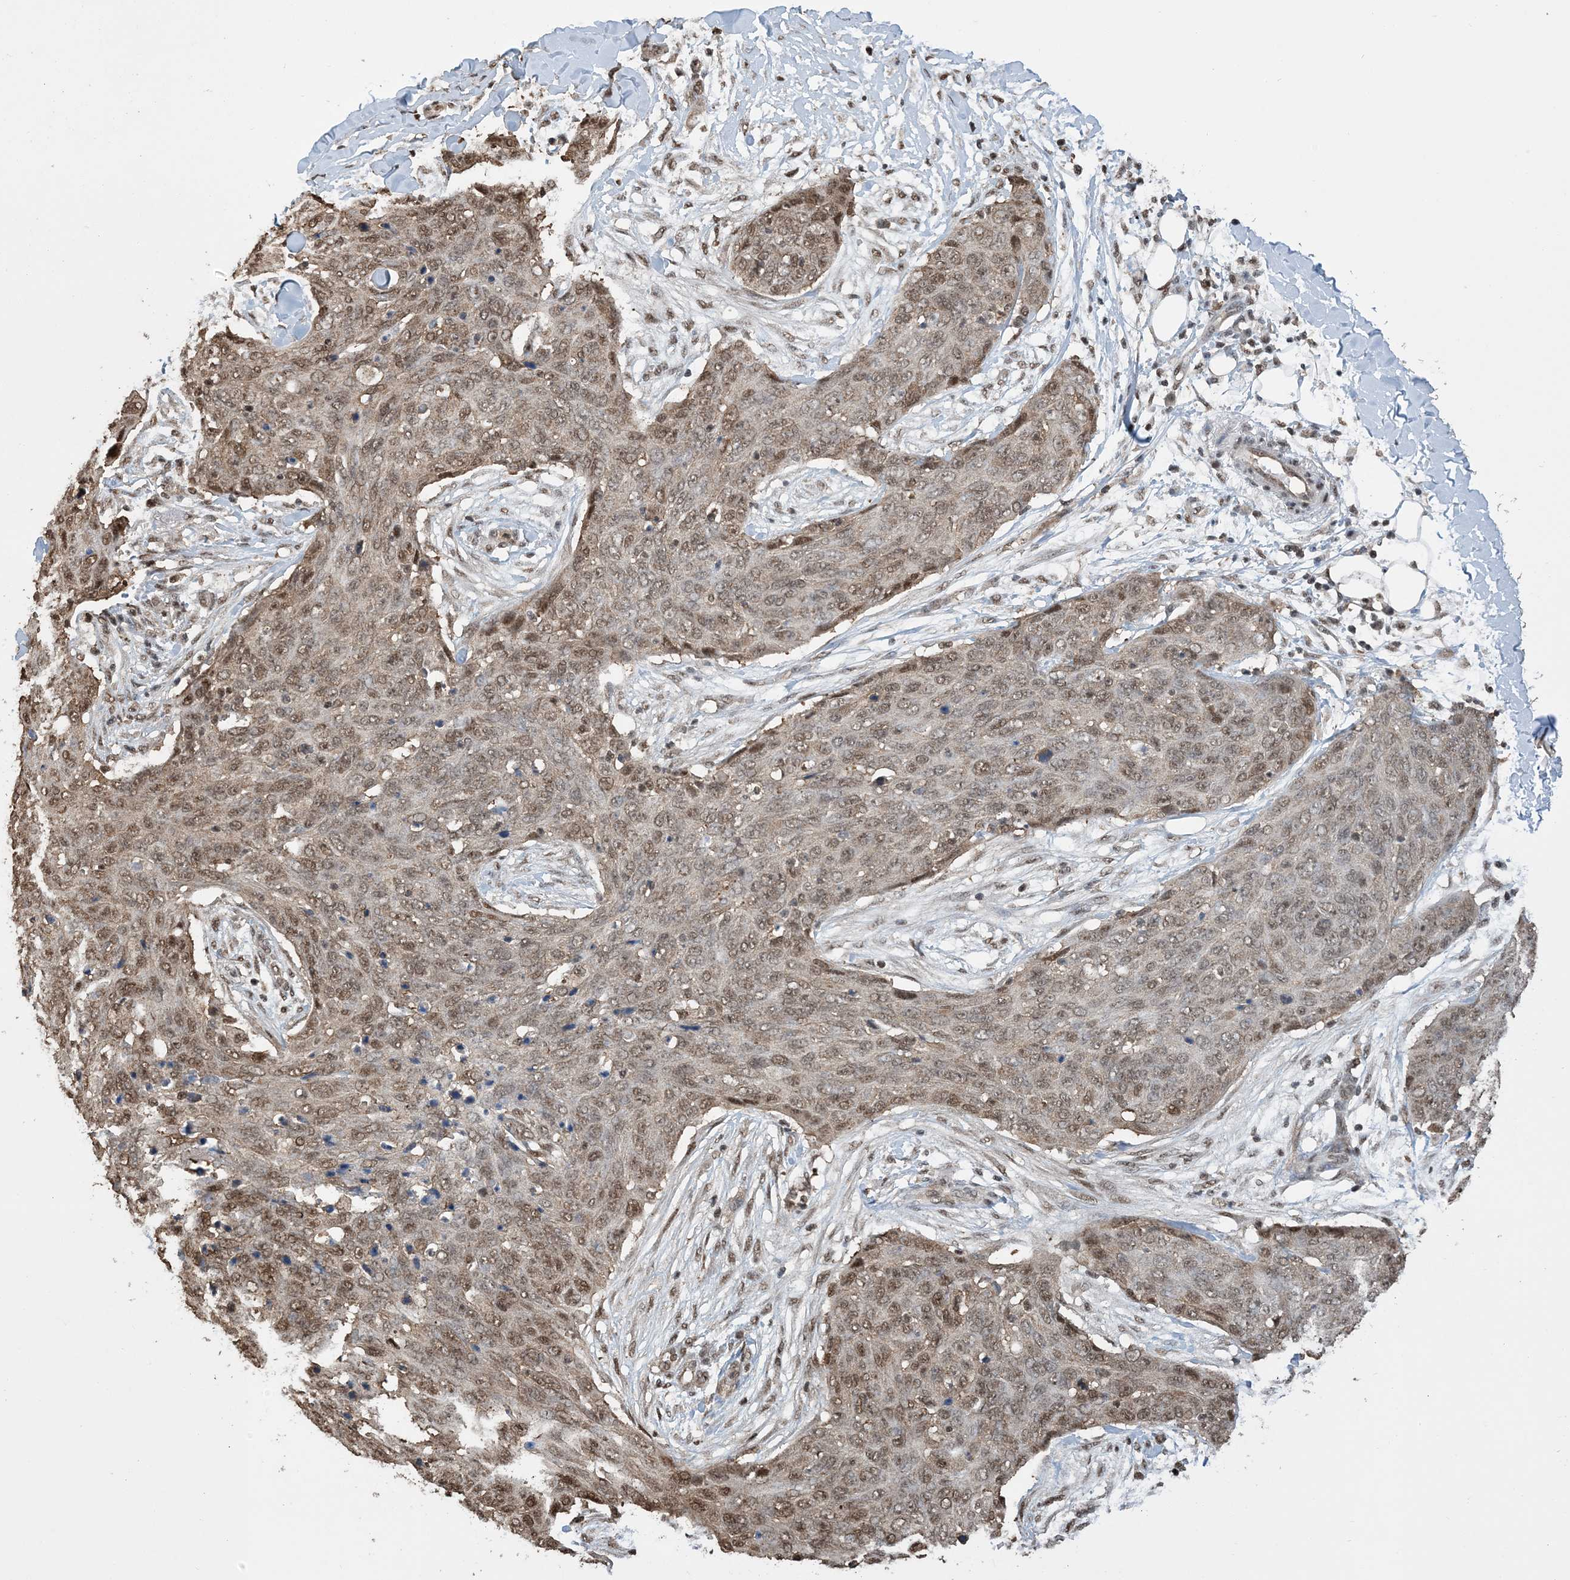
{"staining": {"intensity": "moderate", "quantity": "25%-75%", "location": "nuclear"}, "tissue": "skin cancer", "cell_type": "Tumor cells", "image_type": "cancer", "snomed": [{"axis": "morphology", "description": "Squamous cell carcinoma in situ, NOS"}, {"axis": "morphology", "description": "Squamous cell carcinoma, NOS"}, {"axis": "topography", "description": "Skin"}], "caption": "DAB immunohistochemical staining of human squamous cell carcinoma in situ (skin) demonstrates moderate nuclear protein staining in approximately 25%-75% of tumor cells.", "gene": "HSPA1A", "patient": {"sex": "male", "age": 93}}